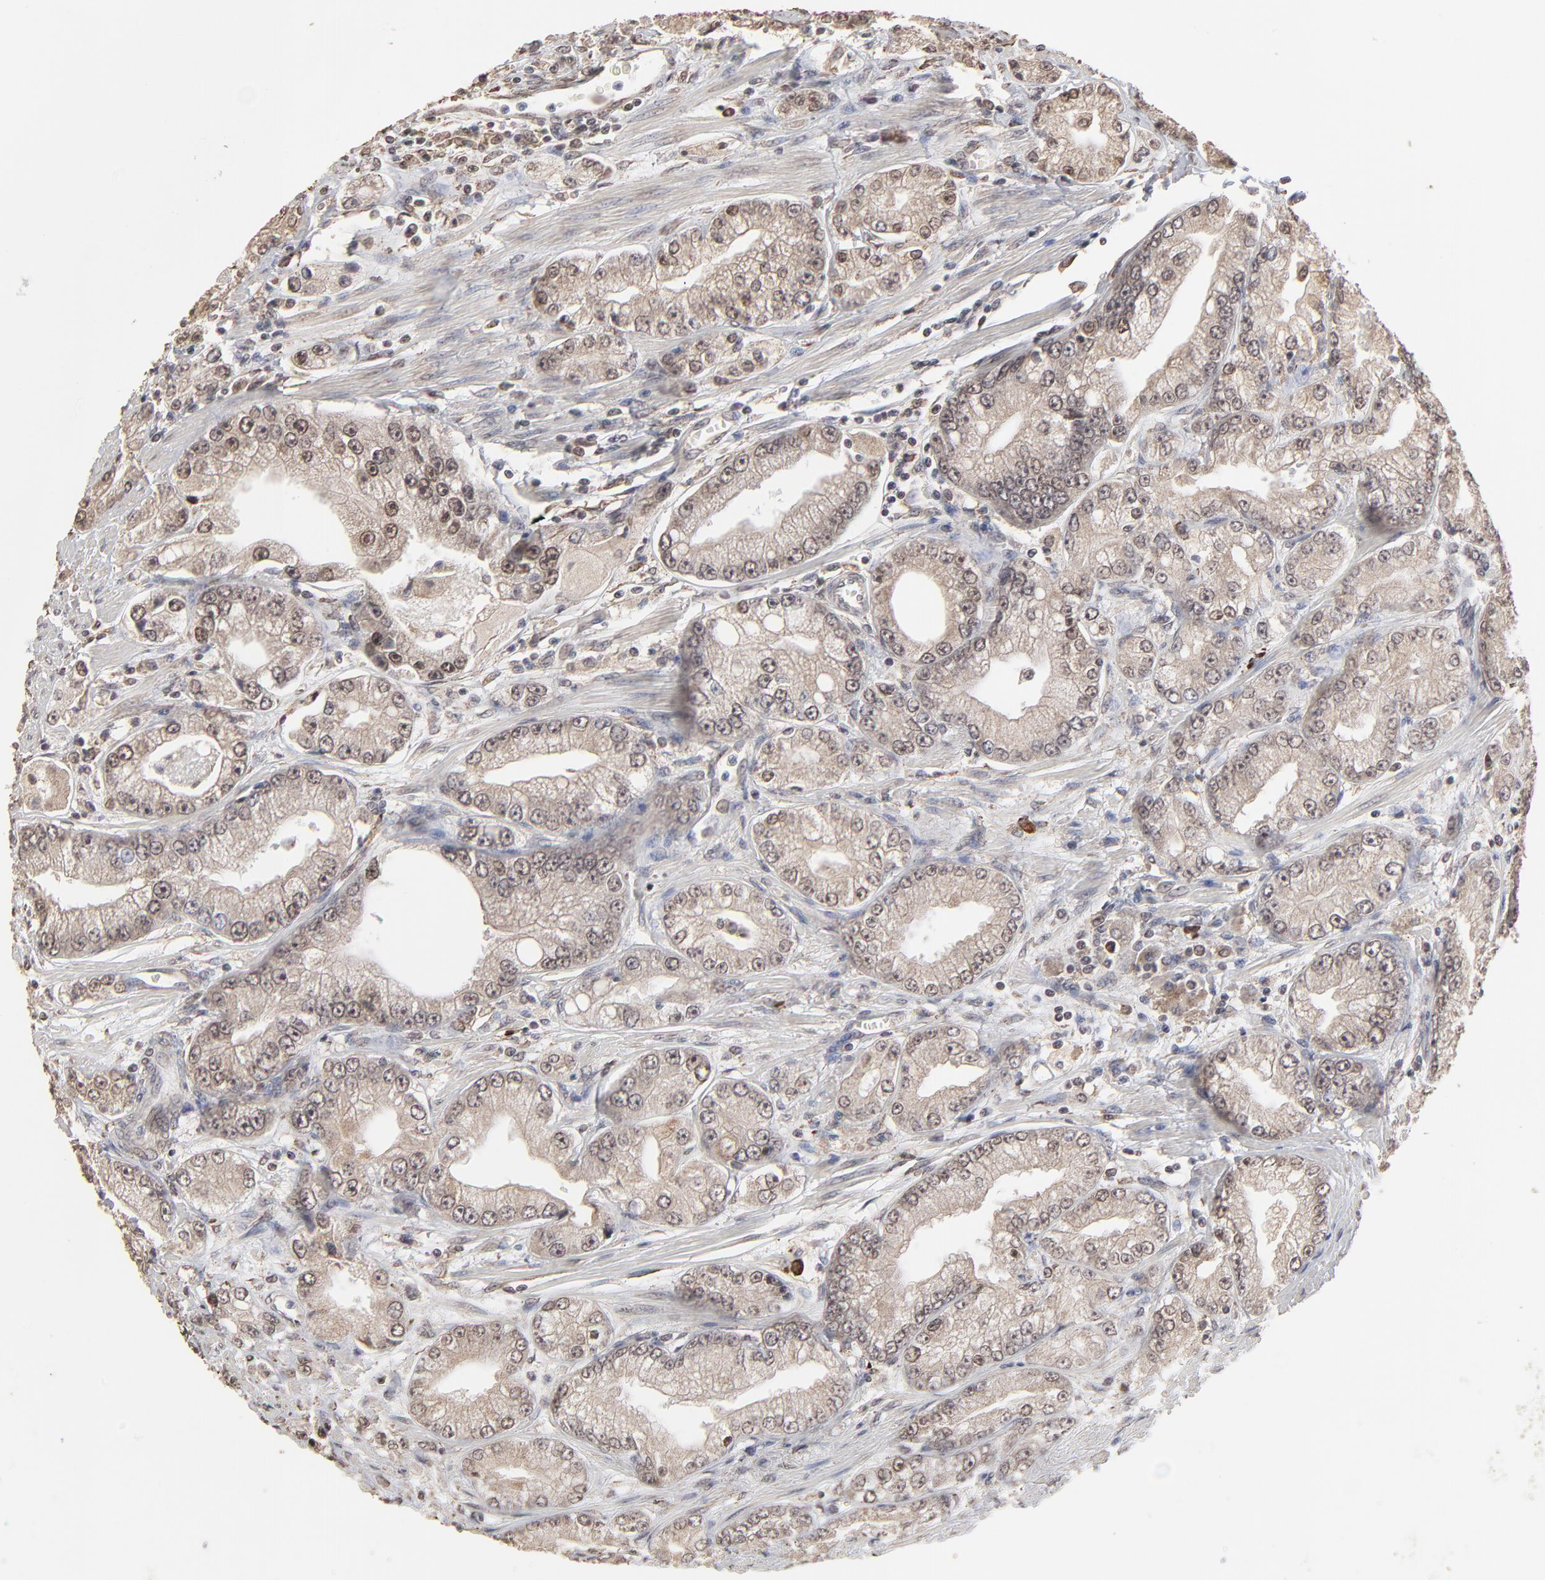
{"staining": {"intensity": "weak", "quantity": ">75%", "location": "cytoplasmic/membranous"}, "tissue": "prostate cancer", "cell_type": "Tumor cells", "image_type": "cancer", "snomed": [{"axis": "morphology", "description": "Adenocarcinoma, Medium grade"}, {"axis": "topography", "description": "Prostate"}], "caption": "Tumor cells exhibit low levels of weak cytoplasmic/membranous expression in approximately >75% of cells in prostate cancer.", "gene": "CHM", "patient": {"sex": "male", "age": 72}}